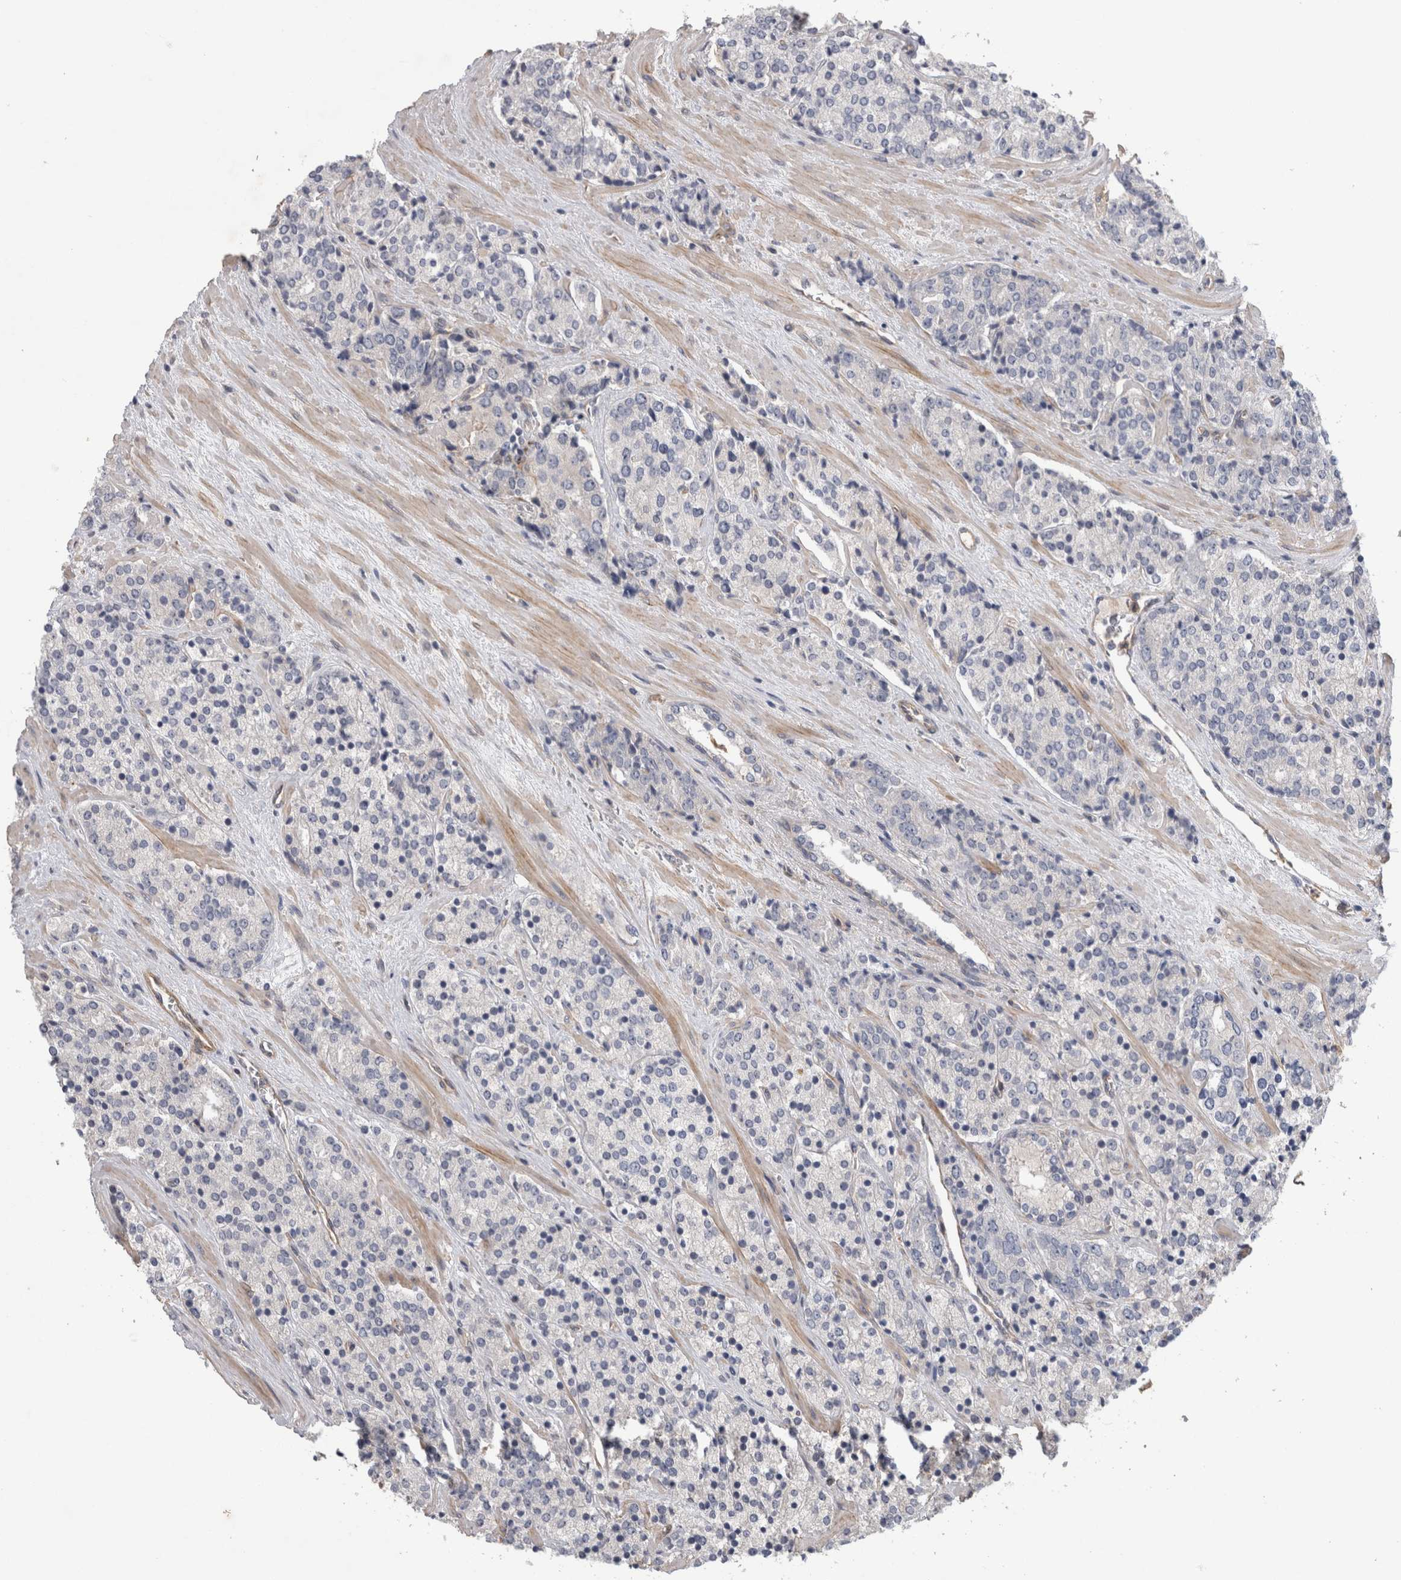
{"staining": {"intensity": "negative", "quantity": "none", "location": "none"}, "tissue": "prostate cancer", "cell_type": "Tumor cells", "image_type": "cancer", "snomed": [{"axis": "morphology", "description": "Adenocarcinoma, High grade"}, {"axis": "topography", "description": "Prostate"}], "caption": "An immunohistochemistry (IHC) photomicrograph of prostate cancer is shown. There is no staining in tumor cells of prostate cancer.", "gene": "ANKFY1", "patient": {"sex": "male", "age": 71}}